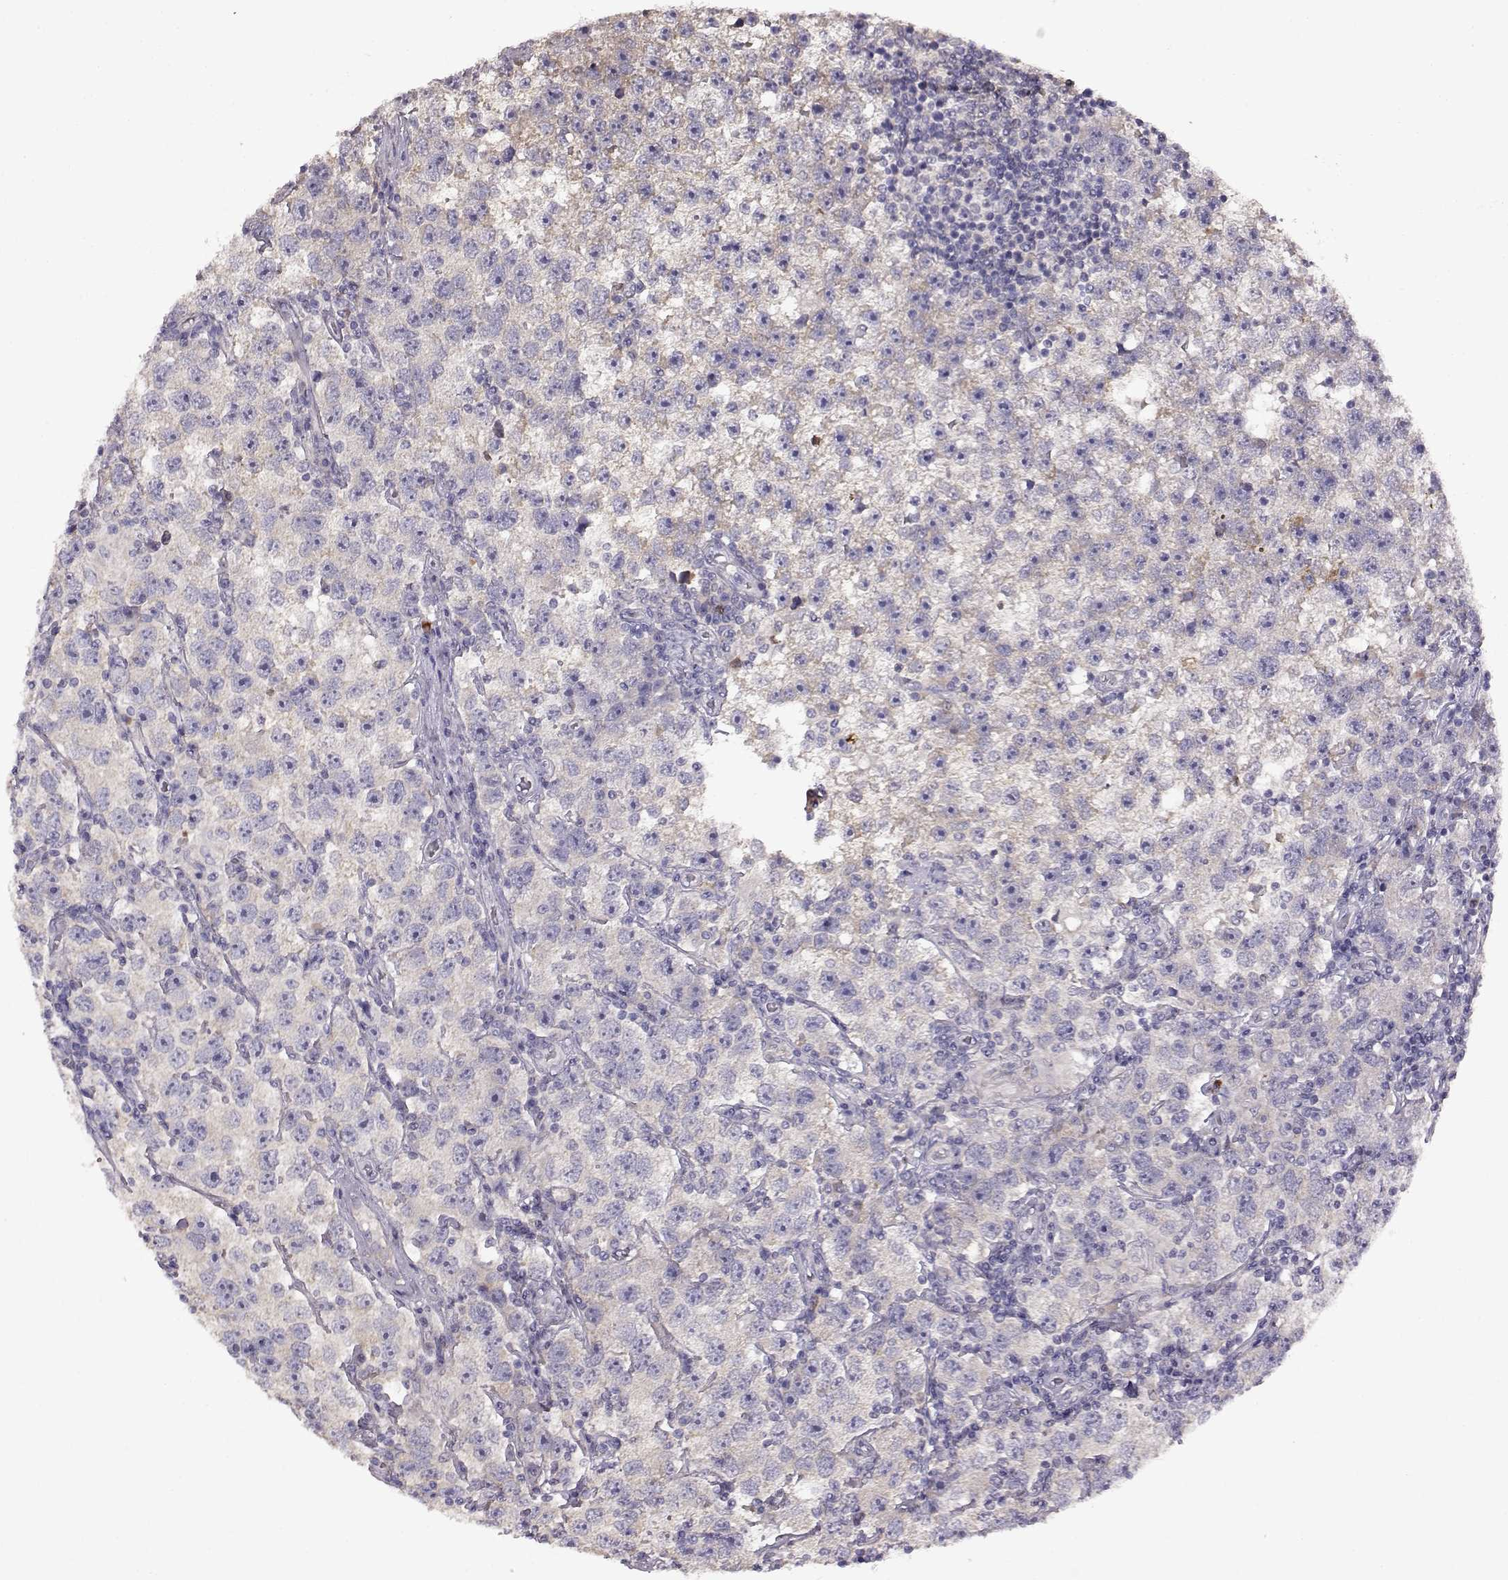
{"staining": {"intensity": "negative", "quantity": "none", "location": "none"}, "tissue": "testis cancer", "cell_type": "Tumor cells", "image_type": "cancer", "snomed": [{"axis": "morphology", "description": "Seminoma, NOS"}, {"axis": "topography", "description": "Testis"}], "caption": "Tumor cells are negative for protein expression in human testis seminoma. (DAB (3,3'-diaminobenzidine) immunohistochemistry (IHC), high magnification).", "gene": "ADGRG2", "patient": {"sex": "male", "age": 26}}